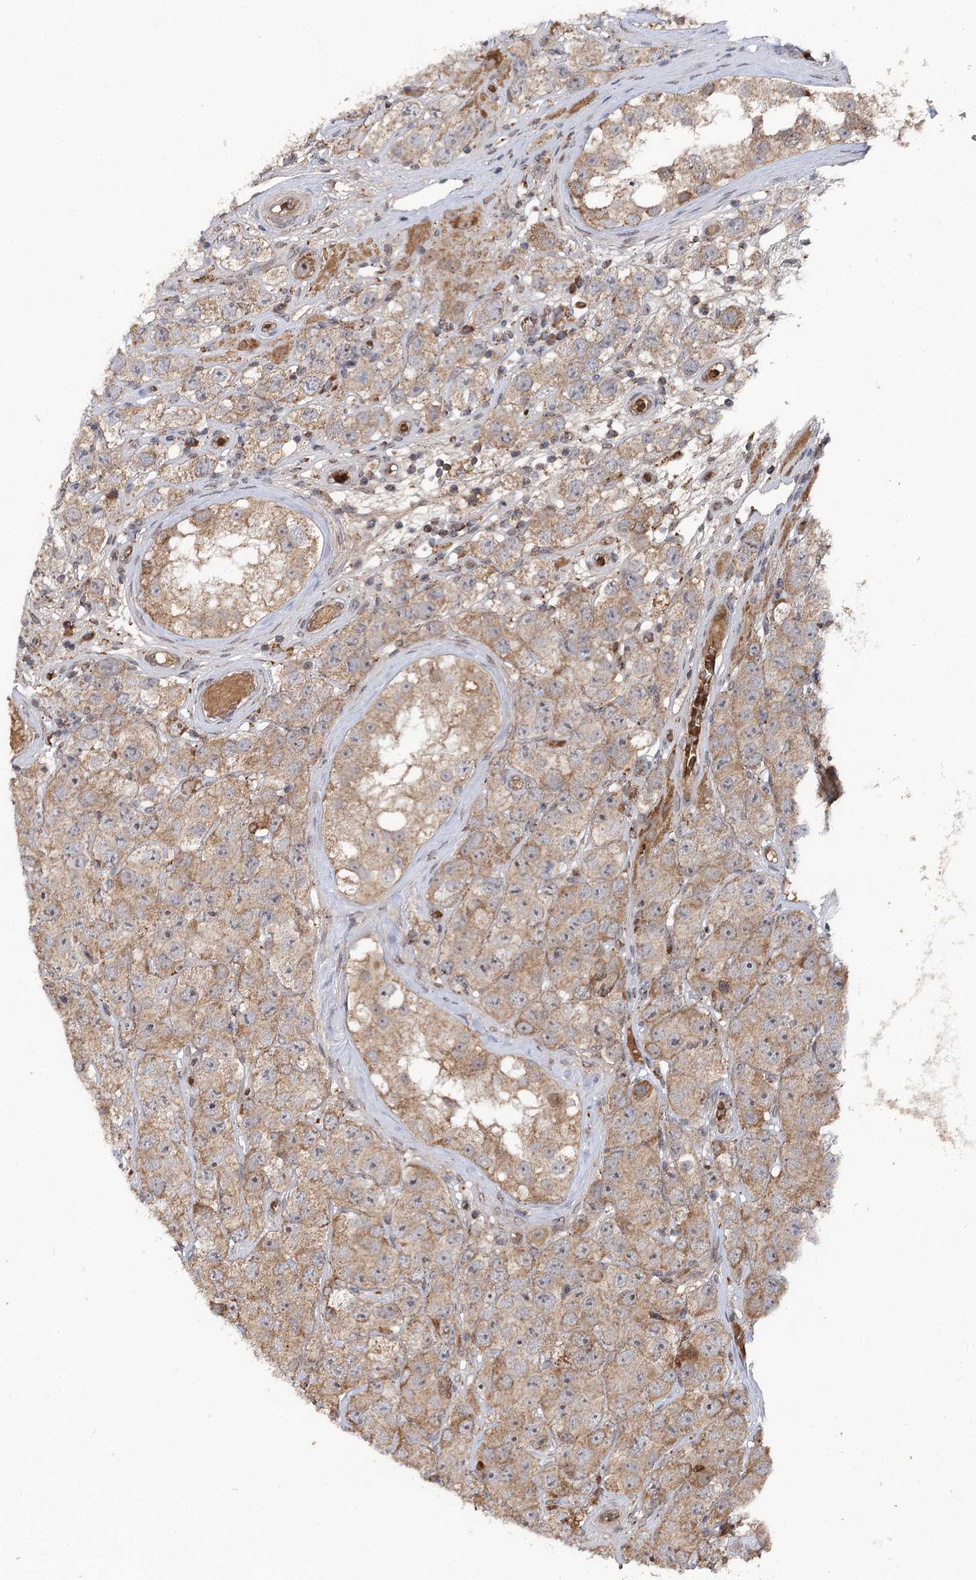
{"staining": {"intensity": "moderate", "quantity": "25%-75%", "location": "cytoplasmic/membranous"}, "tissue": "testis cancer", "cell_type": "Tumor cells", "image_type": "cancer", "snomed": [{"axis": "morphology", "description": "Seminoma, NOS"}, {"axis": "topography", "description": "Testis"}], "caption": "Tumor cells display moderate cytoplasmic/membranous positivity in approximately 25%-75% of cells in seminoma (testis). Using DAB (brown) and hematoxylin (blue) stains, captured at high magnification using brightfield microscopy.", "gene": "MSANTD2", "patient": {"sex": "male", "age": 28}}